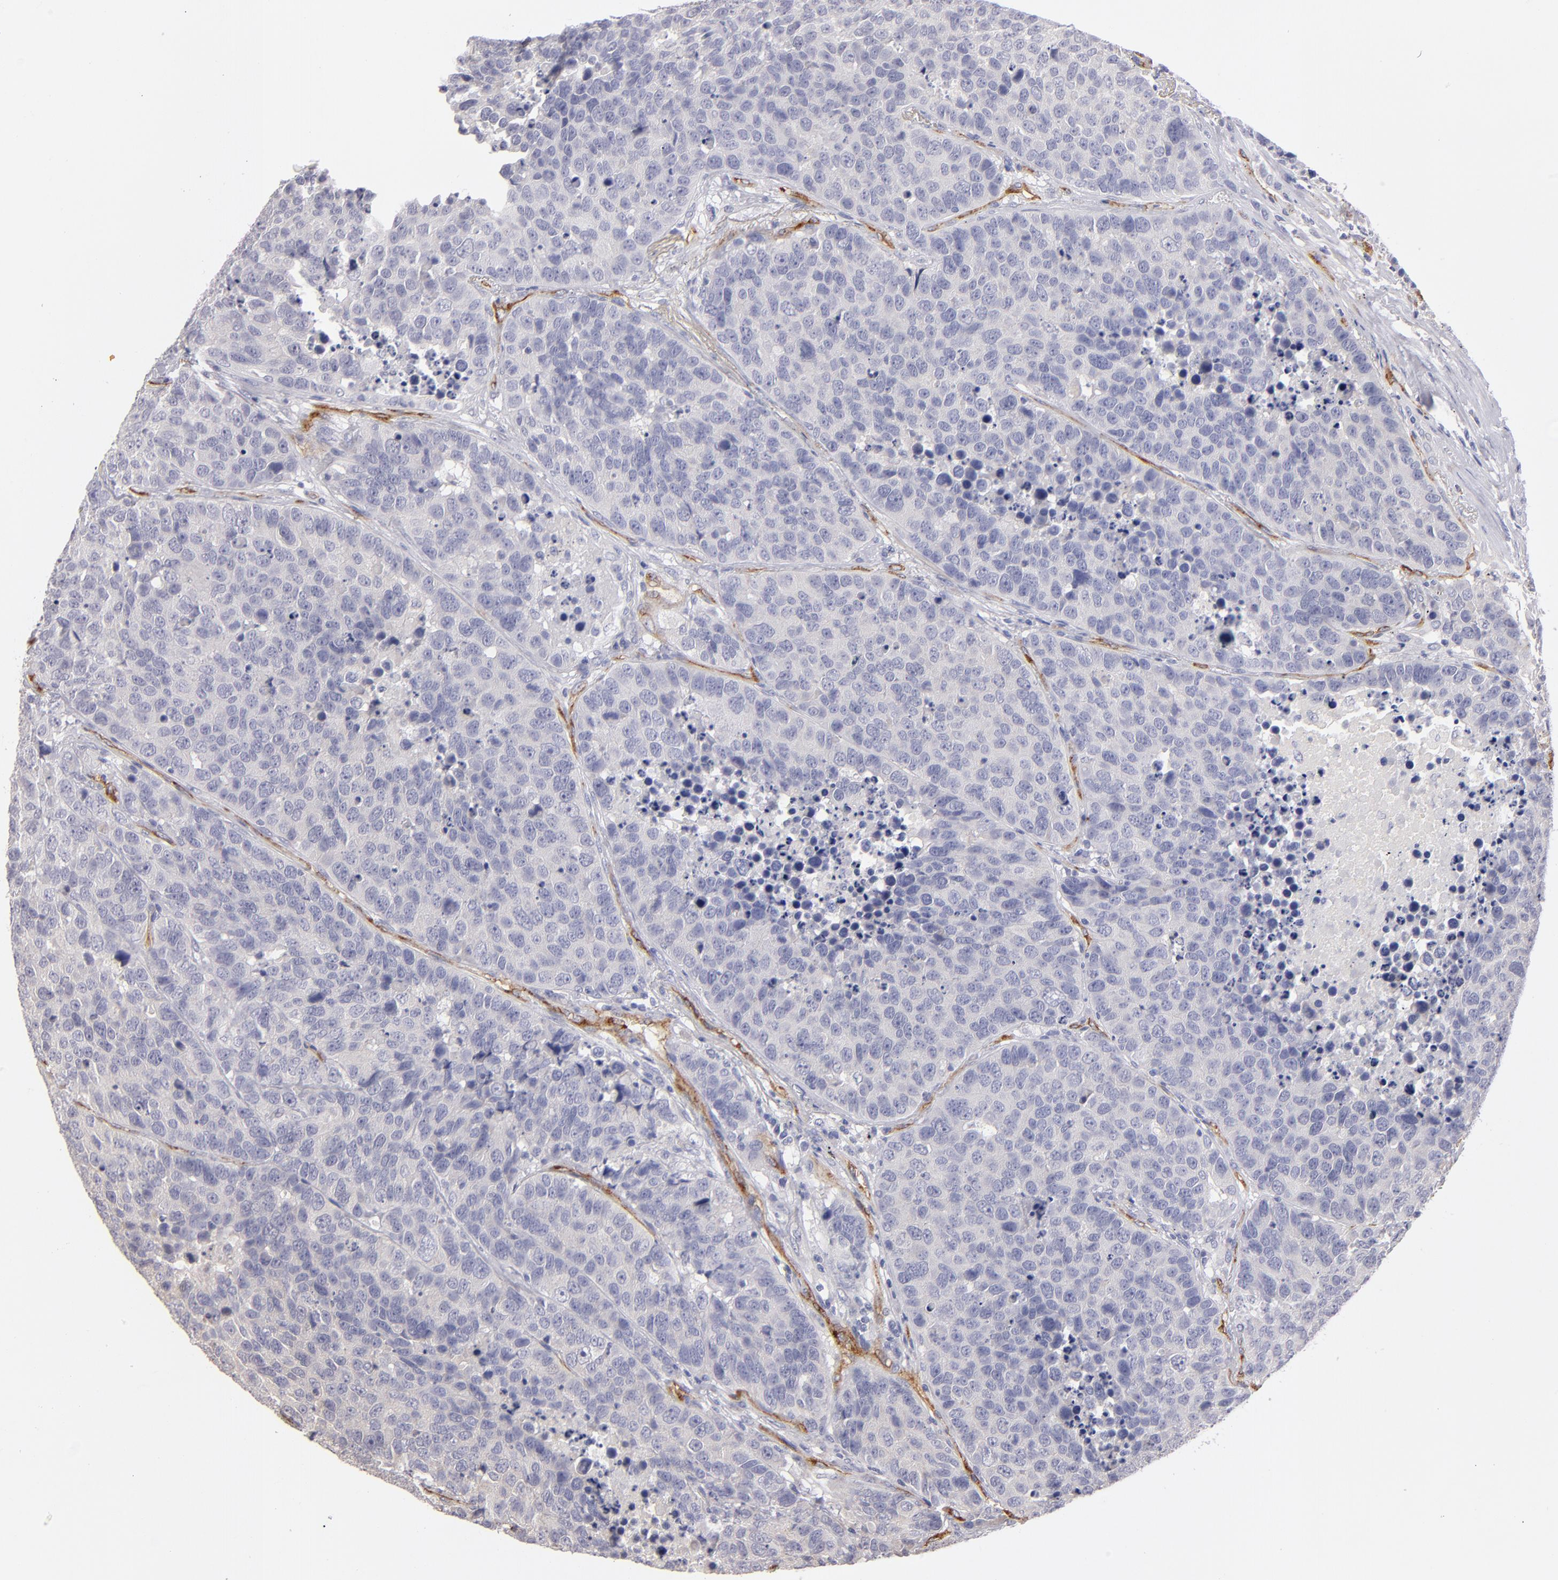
{"staining": {"intensity": "negative", "quantity": "none", "location": "none"}, "tissue": "carcinoid", "cell_type": "Tumor cells", "image_type": "cancer", "snomed": [{"axis": "morphology", "description": "Carcinoid, malignant, NOS"}, {"axis": "topography", "description": "Lung"}], "caption": "A high-resolution image shows immunohistochemistry staining of carcinoid (malignant), which exhibits no significant expression in tumor cells. Brightfield microscopy of immunohistochemistry stained with DAB (3,3'-diaminobenzidine) (brown) and hematoxylin (blue), captured at high magnification.", "gene": "PLVAP", "patient": {"sex": "male", "age": 60}}